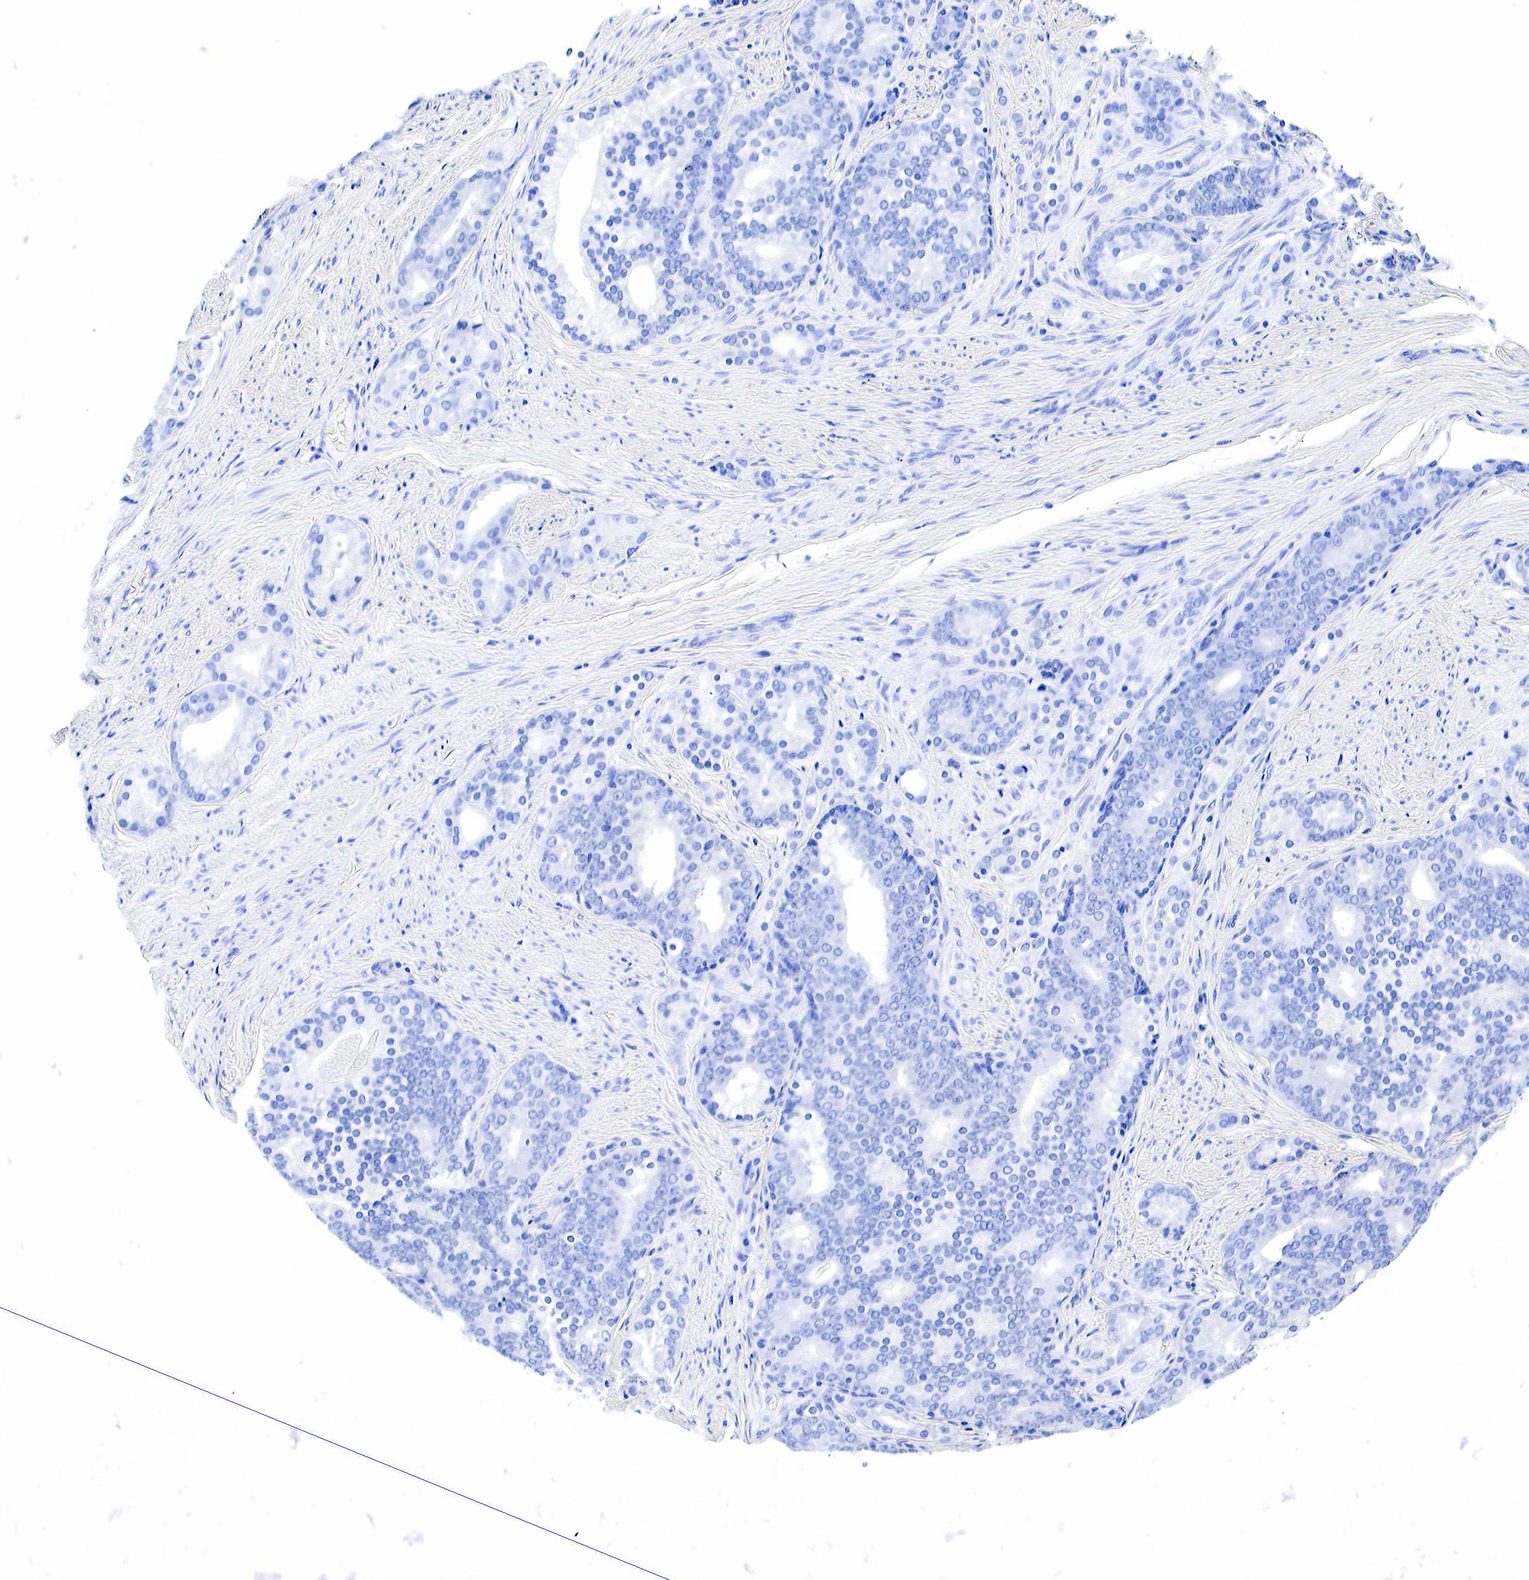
{"staining": {"intensity": "negative", "quantity": "none", "location": "none"}, "tissue": "prostate cancer", "cell_type": "Tumor cells", "image_type": "cancer", "snomed": [{"axis": "morphology", "description": "Adenocarcinoma, Low grade"}, {"axis": "topography", "description": "Prostate"}], "caption": "The photomicrograph displays no significant expression in tumor cells of prostate adenocarcinoma (low-grade). Nuclei are stained in blue.", "gene": "GAST", "patient": {"sex": "male", "age": 71}}